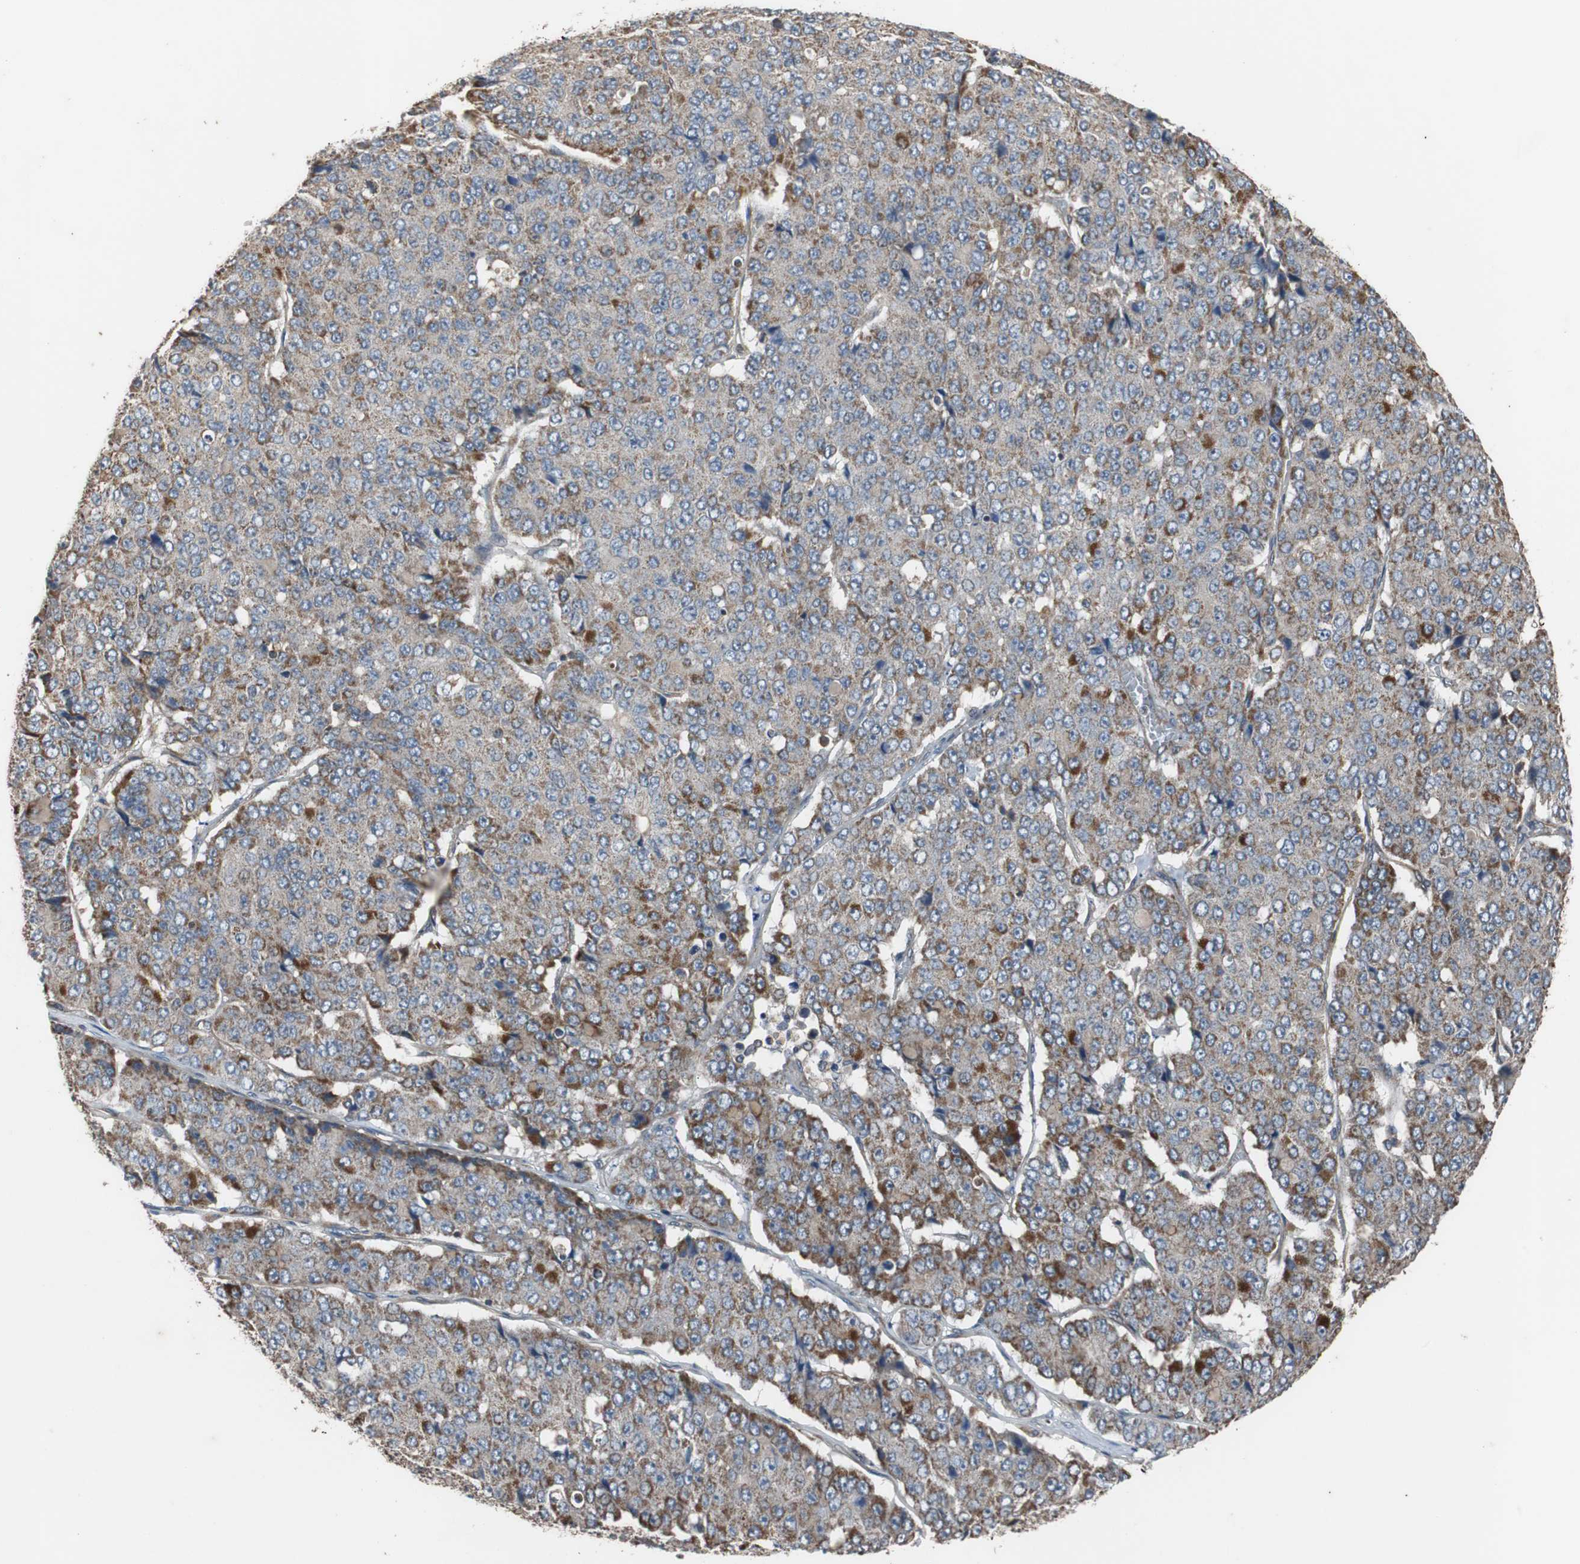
{"staining": {"intensity": "moderate", "quantity": "<25%", "location": "cytoplasmic/membranous"}, "tissue": "pancreatic cancer", "cell_type": "Tumor cells", "image_type": "cancer", "snomed": [{"axis": "morphology", "description": "Adenocarcinoma, NOS"}, {"axis": "topography", "description": "Pancreas"}], "caption": "Pancreatic cancer (adenocarcinoma) tissue exhibits moderate cytoplasmic/membranous staining in approximately <25% of tumor cells", "gene": "ACTR3", "patient": {"sex": "male", "age": 50}}